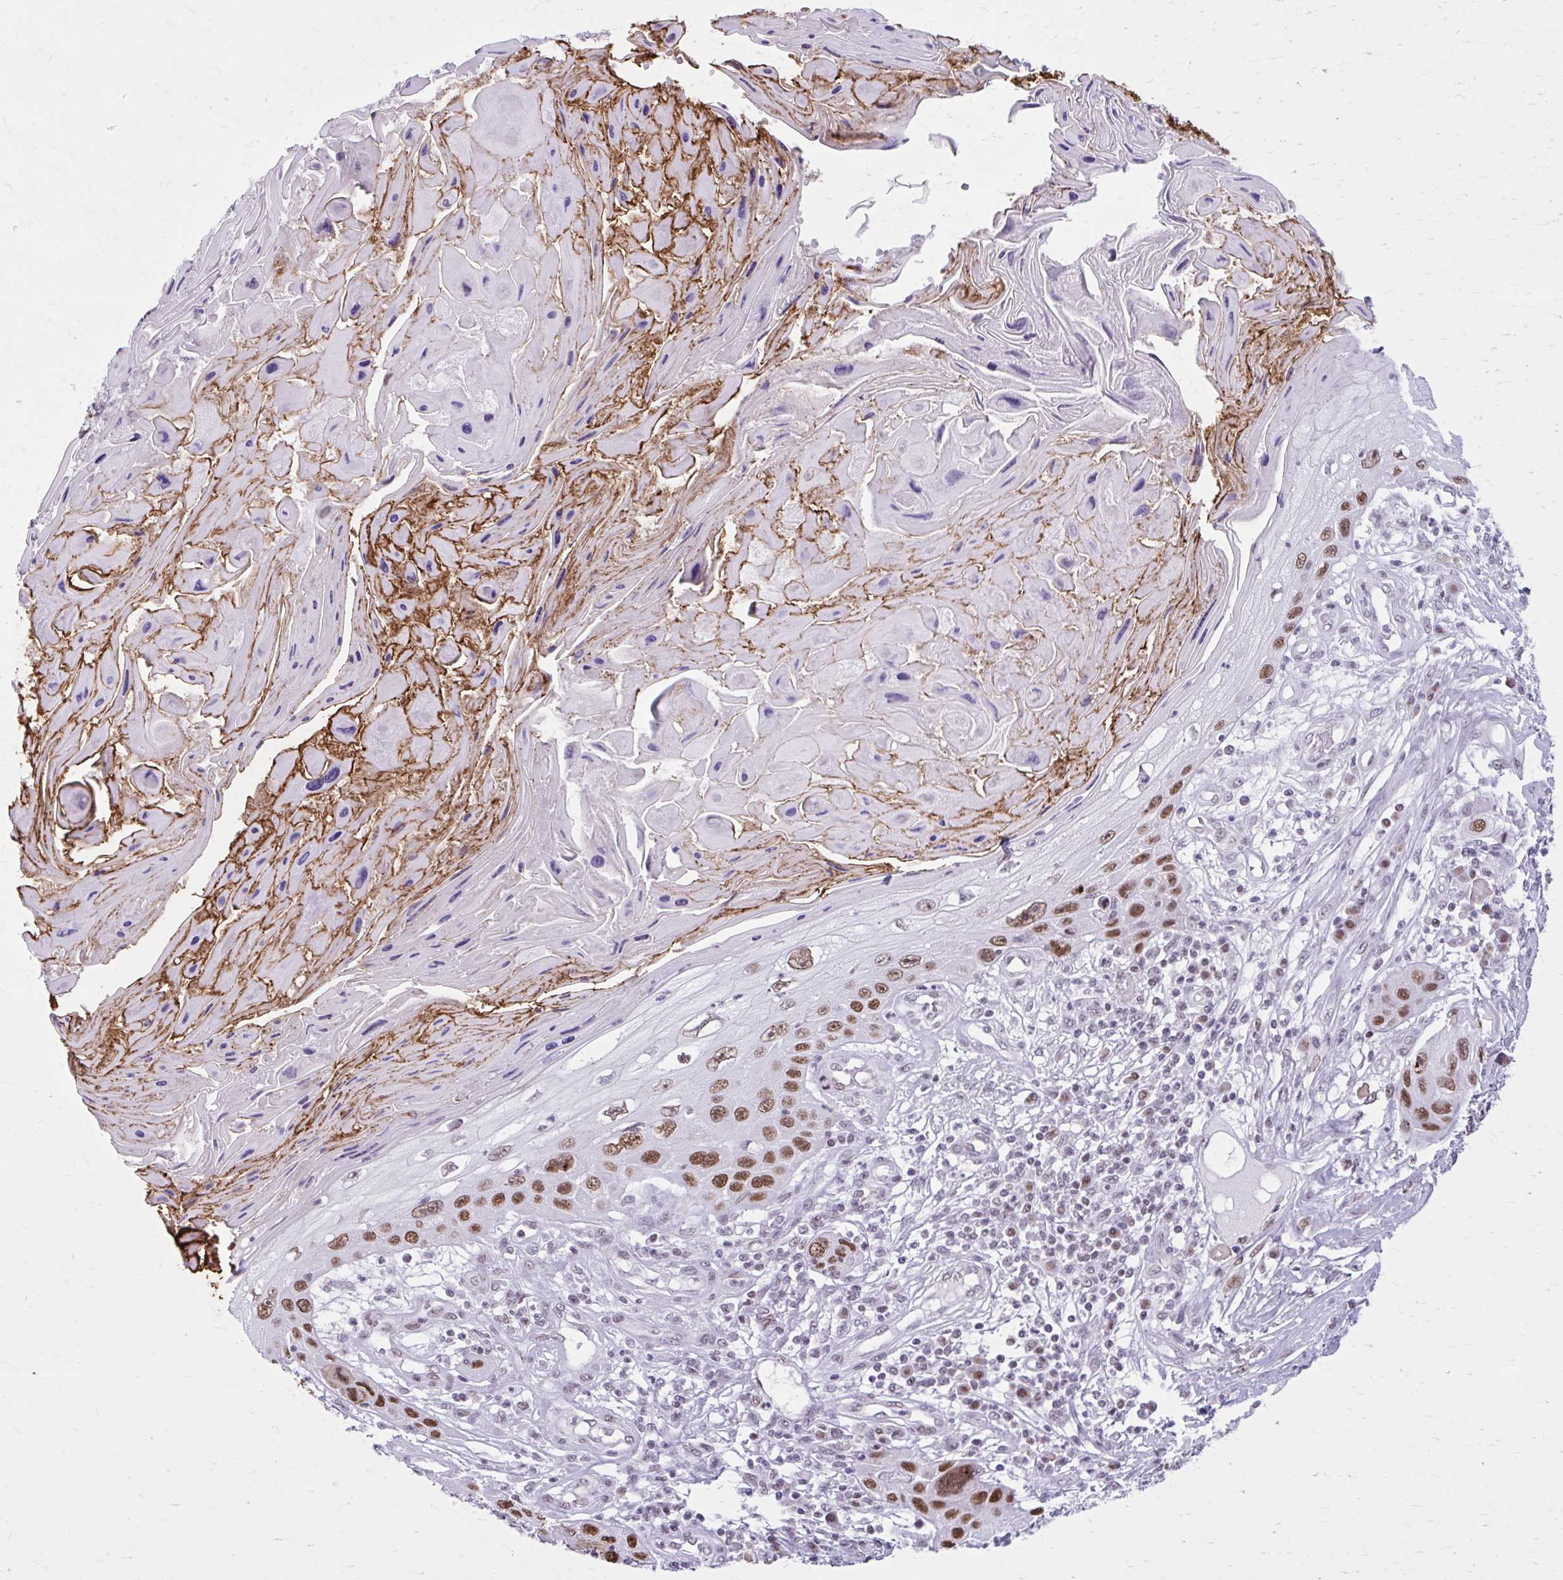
{"staining": {"intensity": "moderate", "quantity": ">75%", "location": "nuclear"}, "tissue": "skin cancer", "cell_type": "Tumor cells", "image_type": "cancer", "snomed": [{"axis": "morphology", "description": "Squamous cell carcinoma, NOS"}, {"axis": "topography", "description": "Skin"}, {"axis": "topography", "description": "Vulva"}], "caption": "The micrograph shows staining of skin squamous cell carcinoma, revealing moderate nuclear protein positivity (brown color) within tumor cells.", "gene": "PABIR1", "patient": {"sex": "female", "age": 44}}